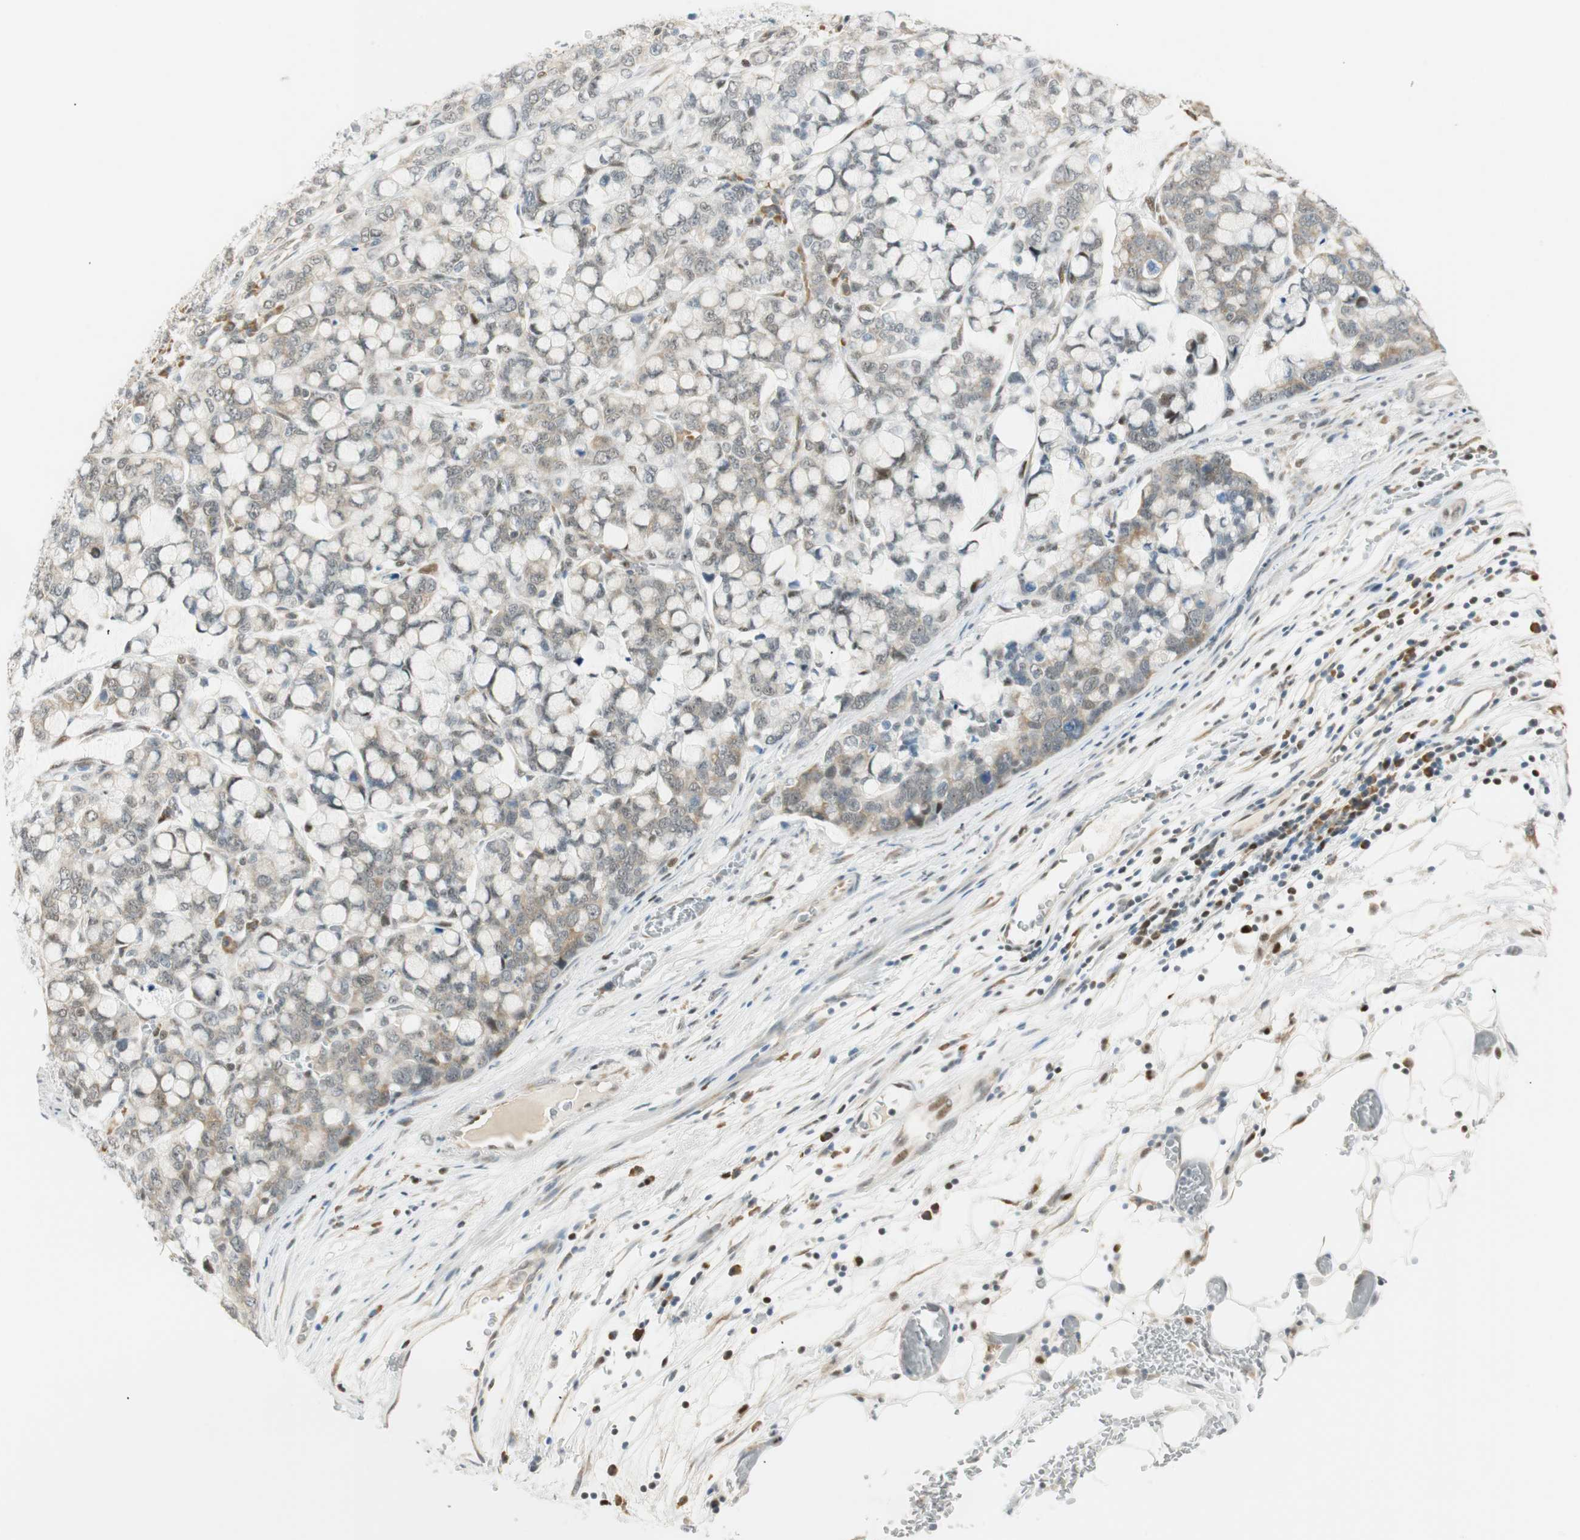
{"staining": {"intensity": "weak", "quantity": "25%-75%", "location": "cytoplasmic/membranous"}, "tissue": "stomach cancer", "cell_type": "Tumor cells", "image_type": "cancer", "snomed": [{"axis": "morphology", "description": "Adenocarcinoma, NOS"}, {"axis": "topography", "description": "Stomach, lower"}], "caption": "Stomach adenocarcinoma stained with a protein marker displays weak staining in tumor cells.", "gene": "MSX2", "patient": {"sex": "male", "age": 84}}